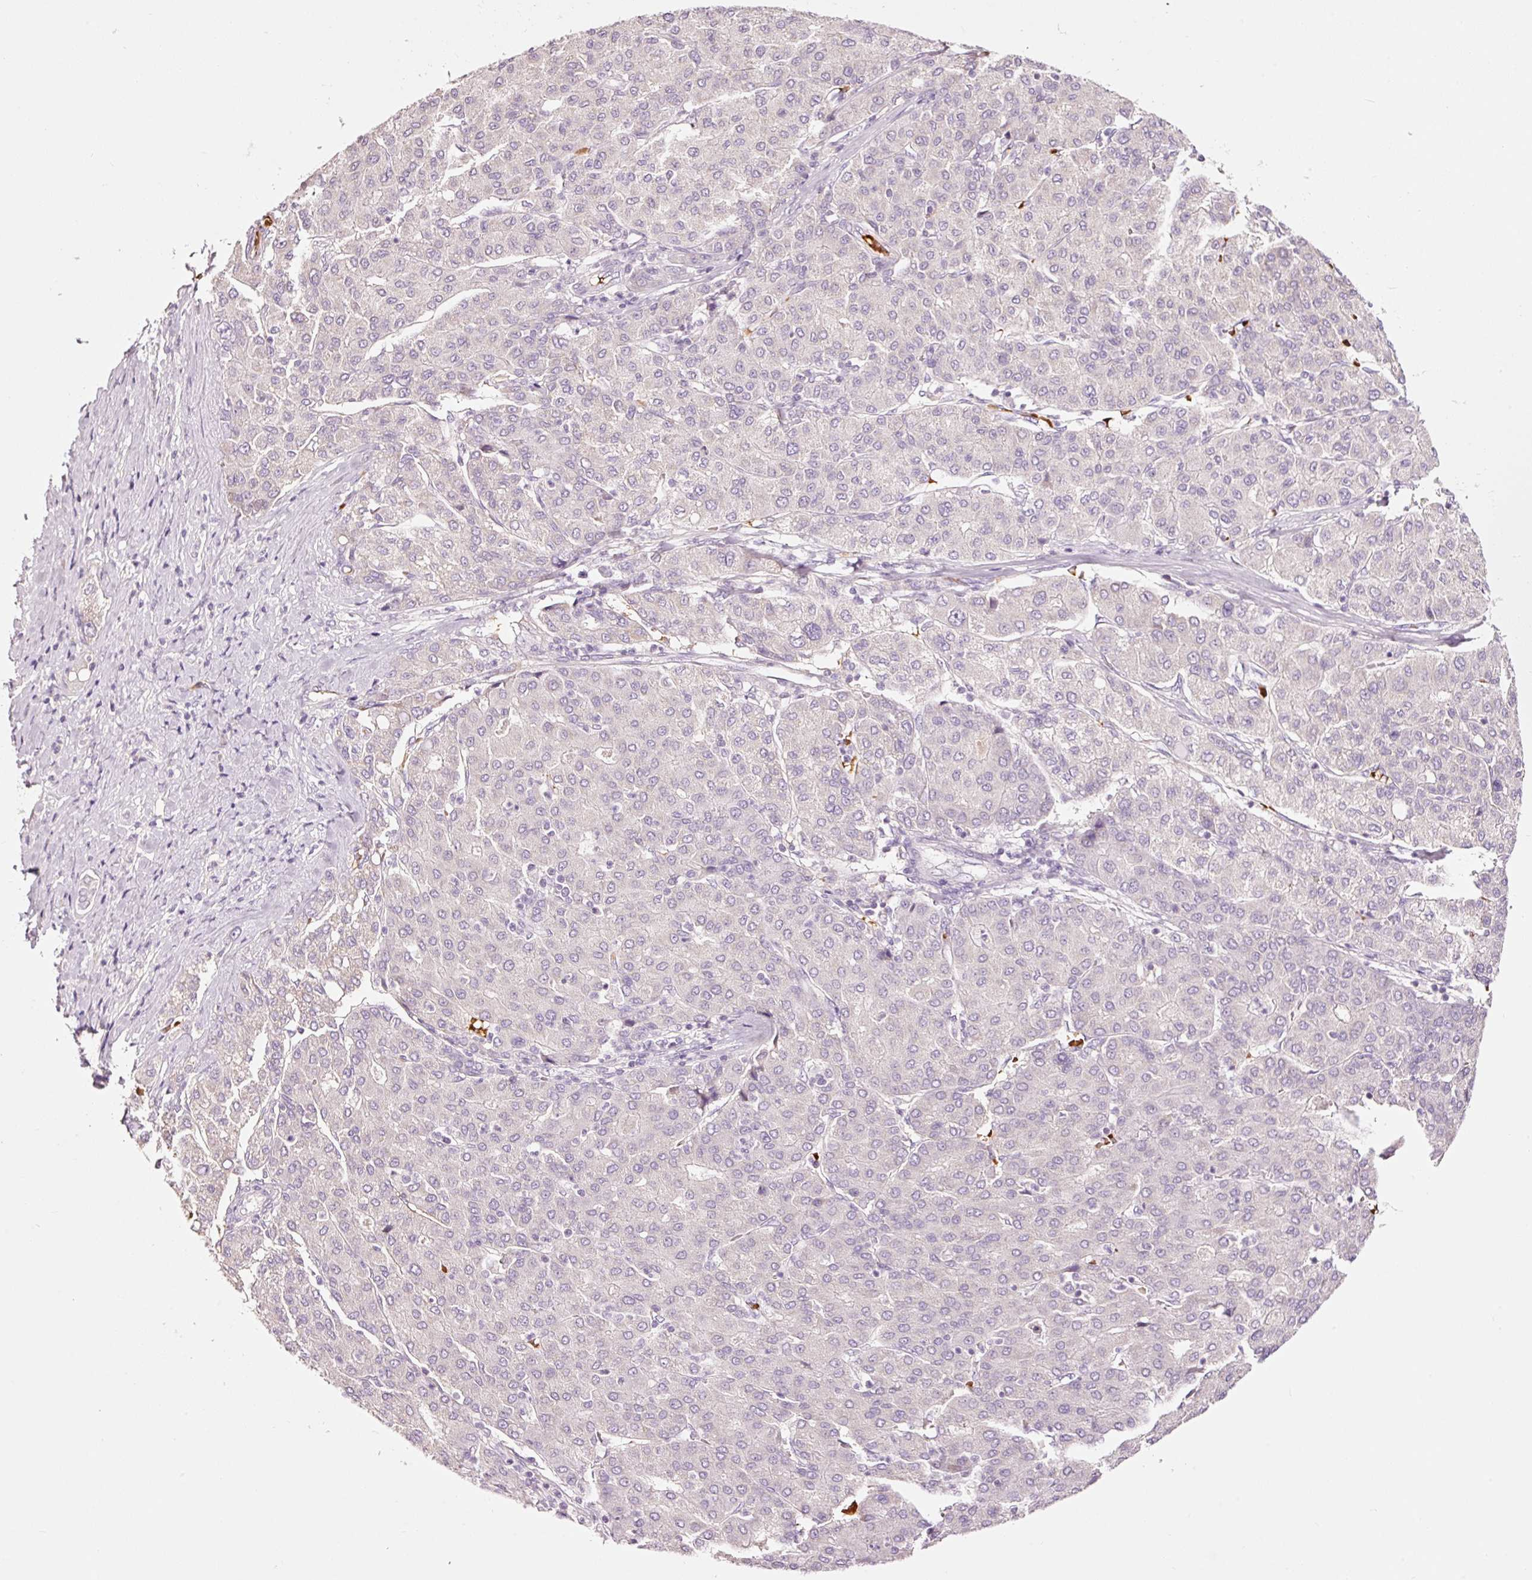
{"staining": {"intensity": "negative", "quantity": "none", "location": "none"}, "tissue": "liver cancer", "cell_type": "Tumor cells", "image_type": "cancer", "snomed": [{"axis": "morphology", "description": "Carcinoma, Hepatocellular, NOS"}, {"axis": "topography", "description": "Liver"}], "caption": "Protein analysis of liver cancer (hepatocellular carcinoma) demonstrates no significant staining in tumor cells.", "gene": "LDHAL6B", "patient": {"sex": "male", "age": 65}}